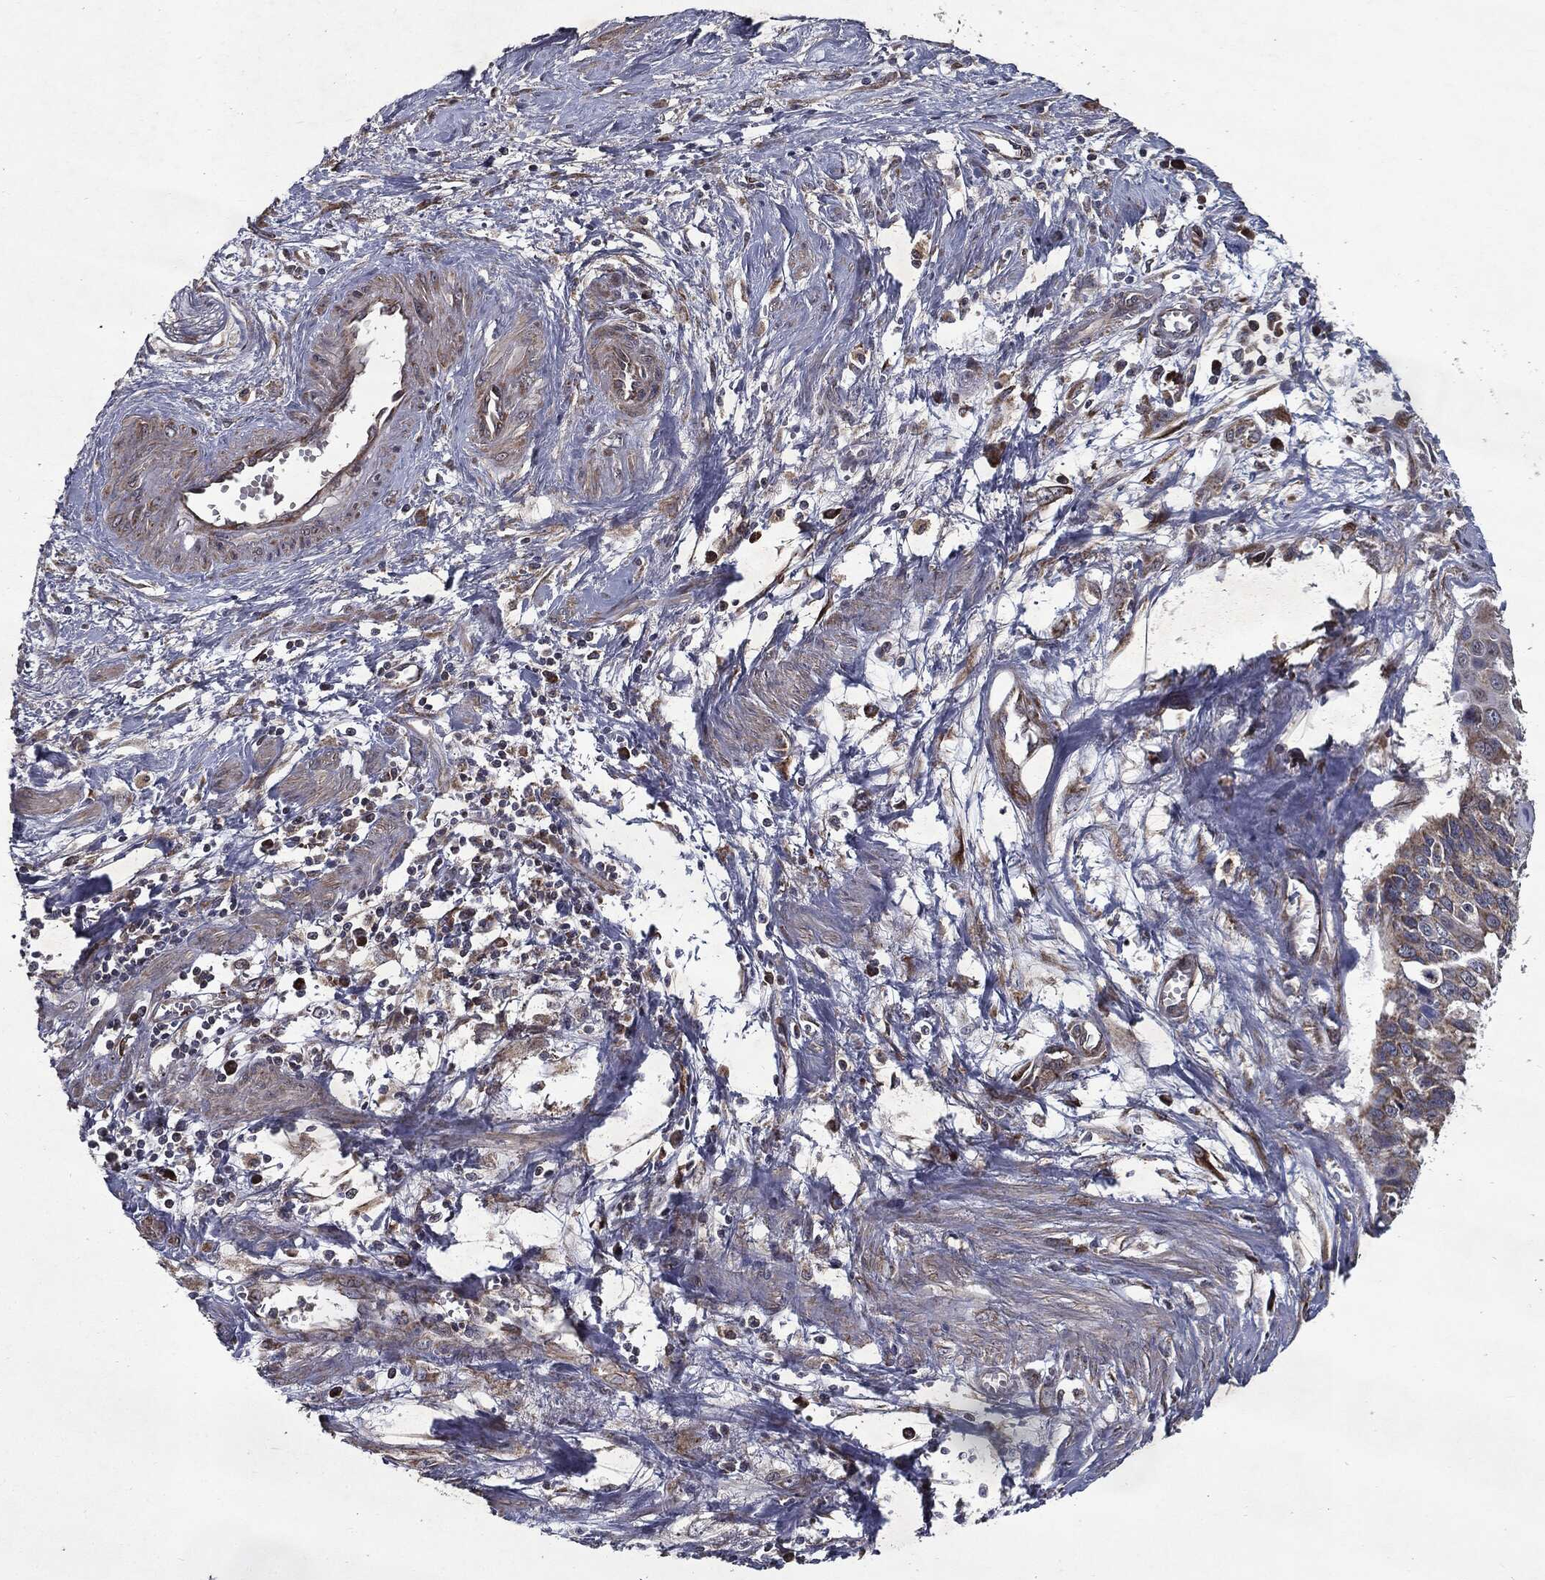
{"staining": {"intensity": "moderate", "quantity": "<25%", "location": "cytoplasmic/membranous"}, "tissue": "cervical cancer", "cell_type": "Tumor cells", "image_type": "cancer", "snomed": [{"axis": "morphology", "description": "Squamous cell carcinoma, NOS"}, {"axis": "topography", "description": "Cervix"}], "caption": "Cervical squamous cell carcinoma was stained to show a protein in brown. There is low levels of moderate cytoplasmic/membranous staining in approximately <25% of tumor cells.", "gene": "HDAC5", "patient": {"sex": "female", "age": 58}}